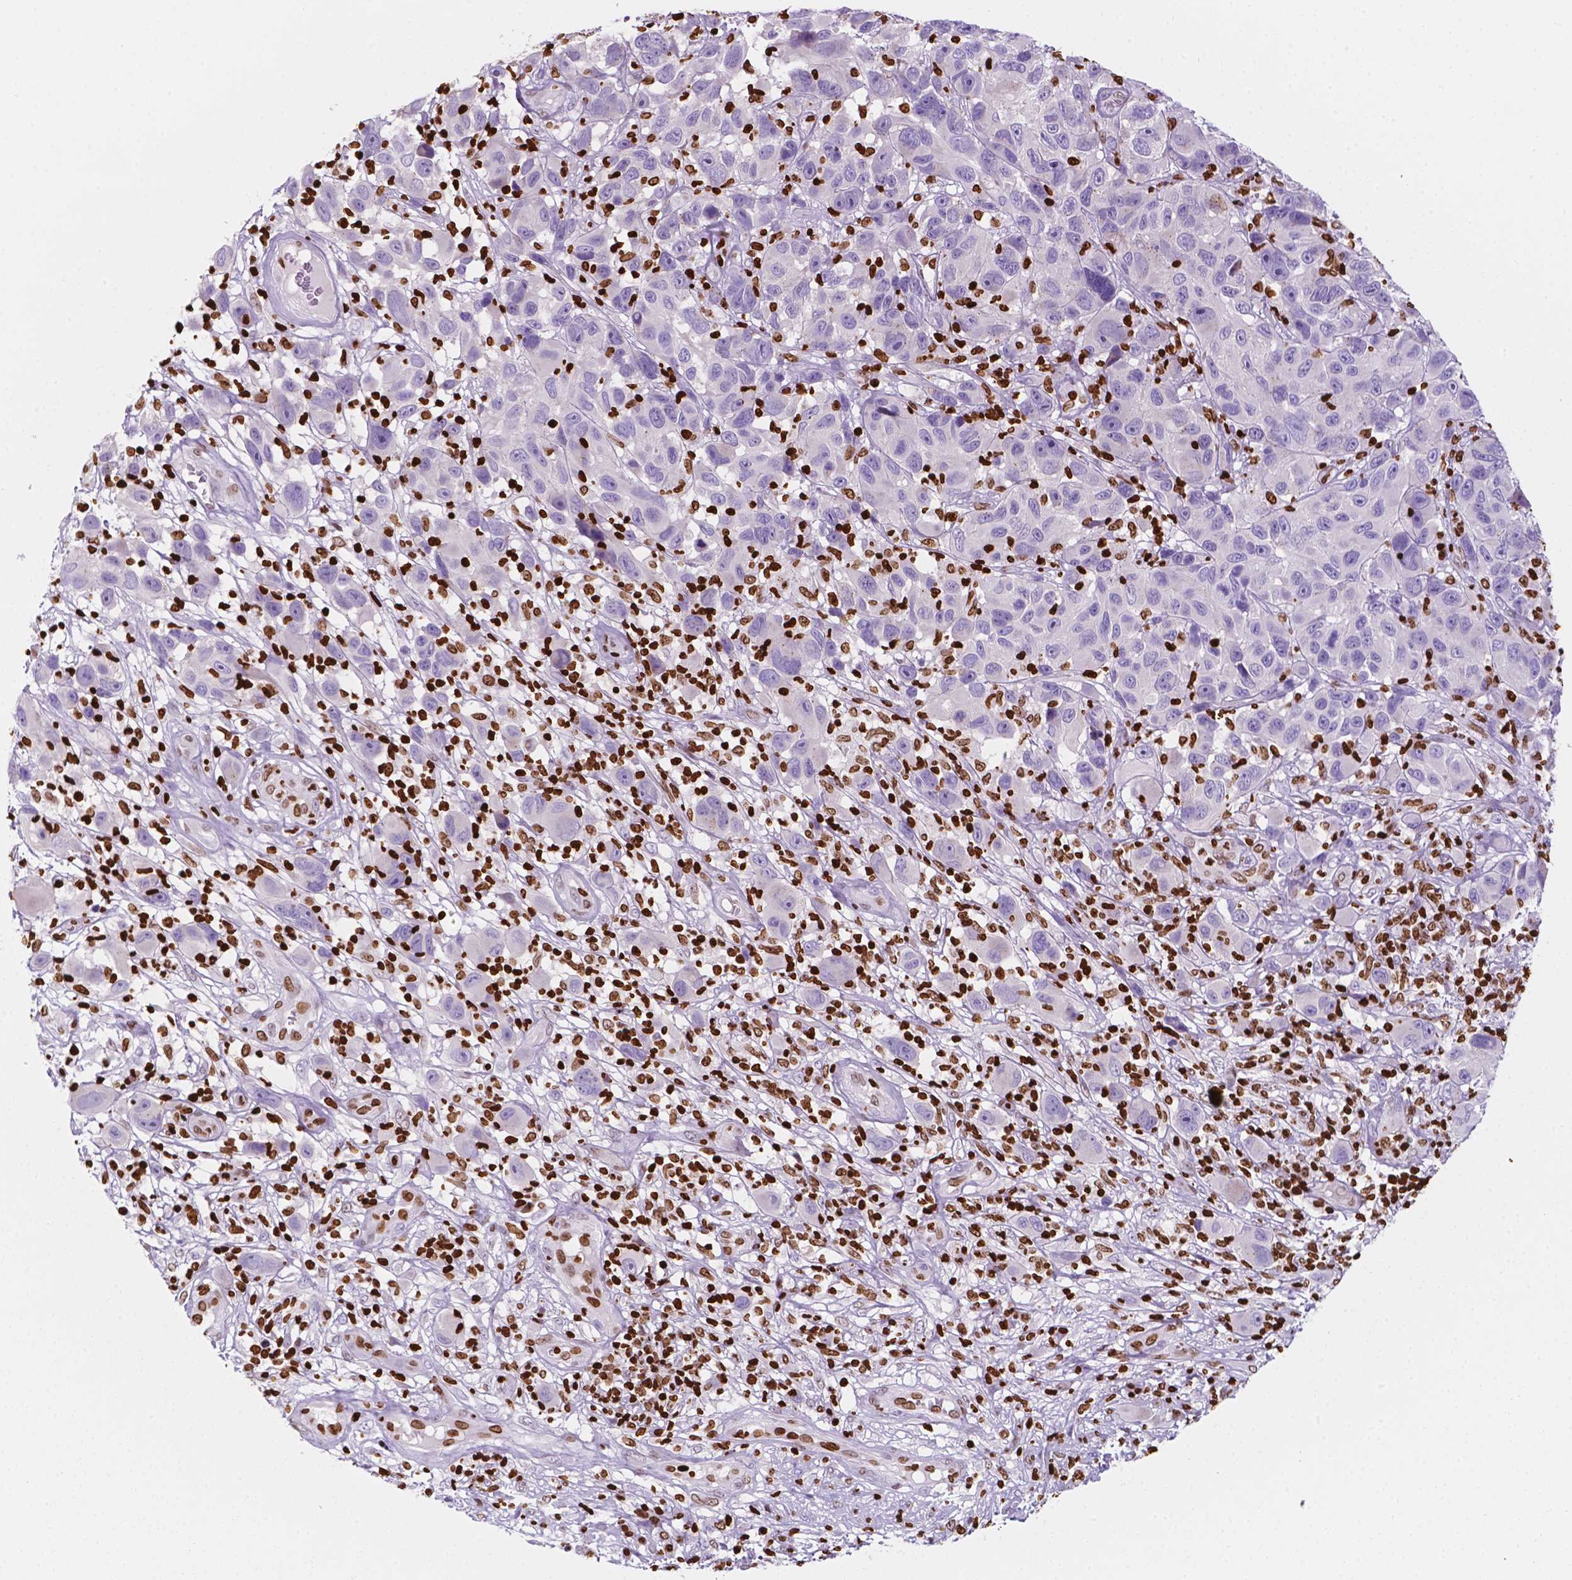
{"staining": {"intensity": "negative", "quantity": "none", "location": "none"}, "tissue": "melanoma", "cell_type": "Tumor cells", "image_type": "cancer", "snomed": [{"axis": "morphology", "description": "Malignant melanoma, NOS"}, {"axis": "topography", "description": "Skin"}], "caption": "This histopathology image is of melanoma stained with IHC to label a protein in brown with the nuclei are counter-stained blue. There is no expression in tumor cells.", "gene": "CBY3", "patient": {"sex": "male", "age": 53}}